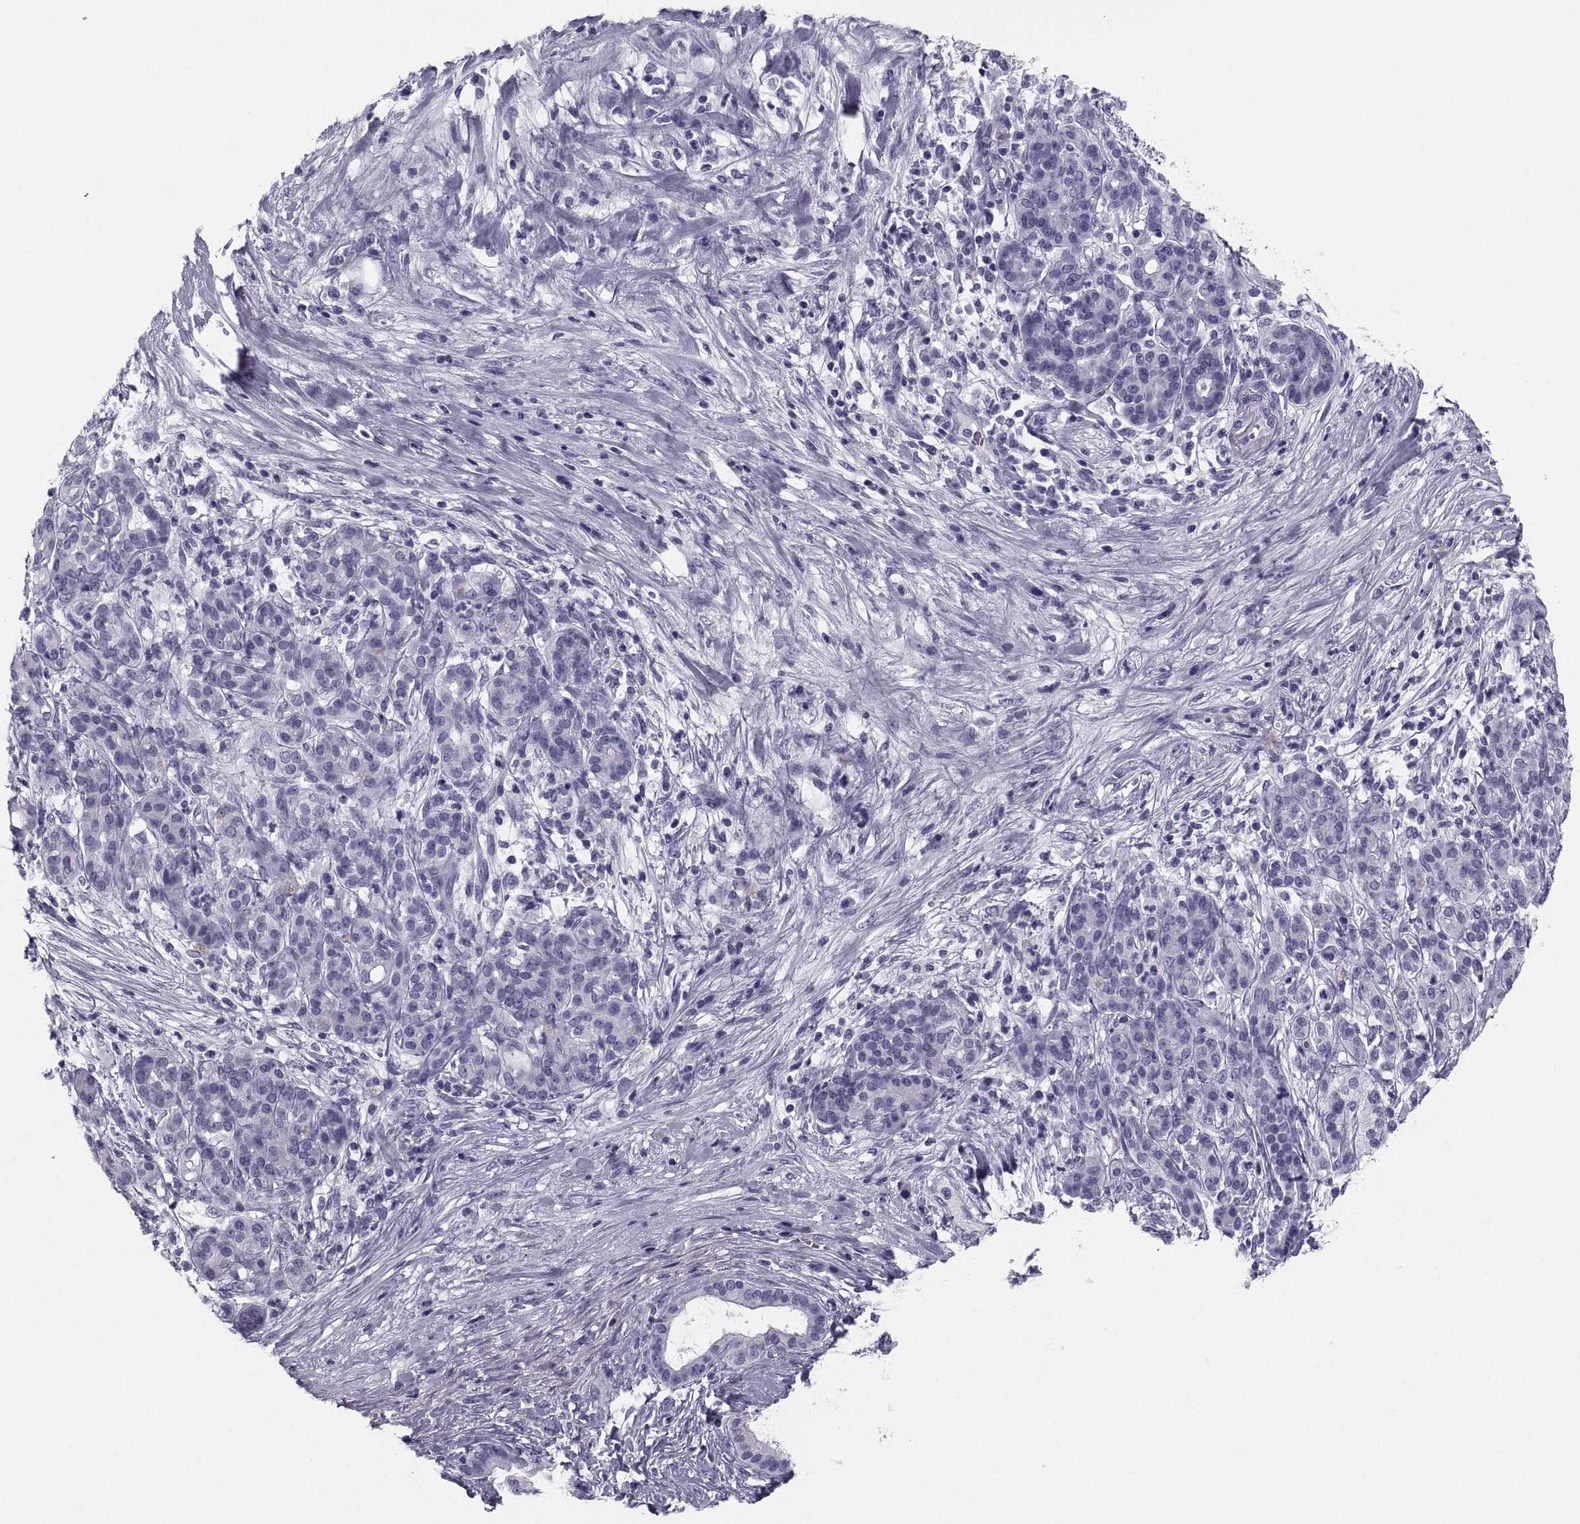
{"staining": {"intensity": "negative", "quantity": "none", "location": "none"}, "tissue": "pancreatic cancer", "cell_type": "Tumor cells", "image_type": "cancer", "snomed": [{"axis": "morphology", "description": "Adenocarcinoma, NOS"}, {"axis": "topography", "description": "Pancreas"}], "caption": "IHC of pancreatic adenocarcinoma shows no staining in tumor cells.", "gene": "CRISP1", "patient": {"sex": "male", "age": 44}}